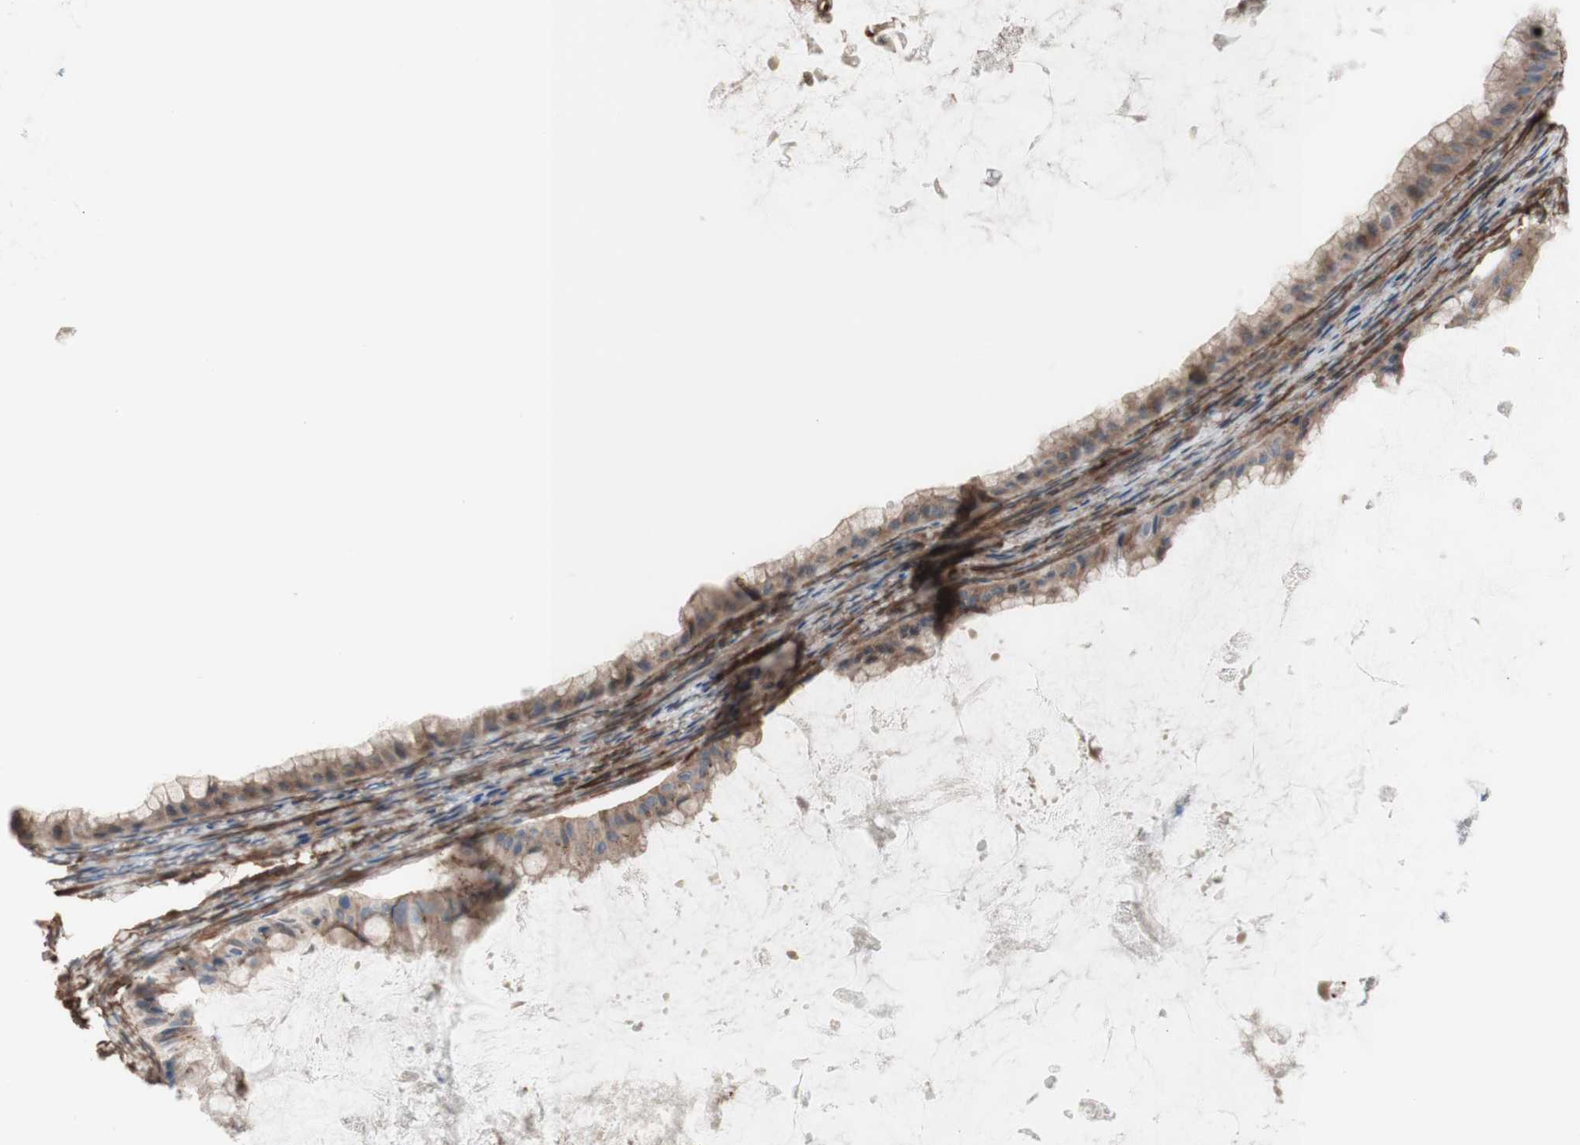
{"staining": {"intensity": "moderate", "quantity": ">75%", "location": "cytoplasmic/membranous"}, "tissue": "ovarian cancer", "cell_type": "Tumor cells", "image_type": "cancer", "snomed": [{"axis": "morphology", "description": "Cystadenocarcinoma, mucinous, NOS"}, {"axis": "topography", "description": "Ovary"}], "caption": "Ovarian cancer stained with a protein marker shows moderate staining in tumor cells.", "gene": "CNN3", "patient": {"sex": "female", "age": 61}}